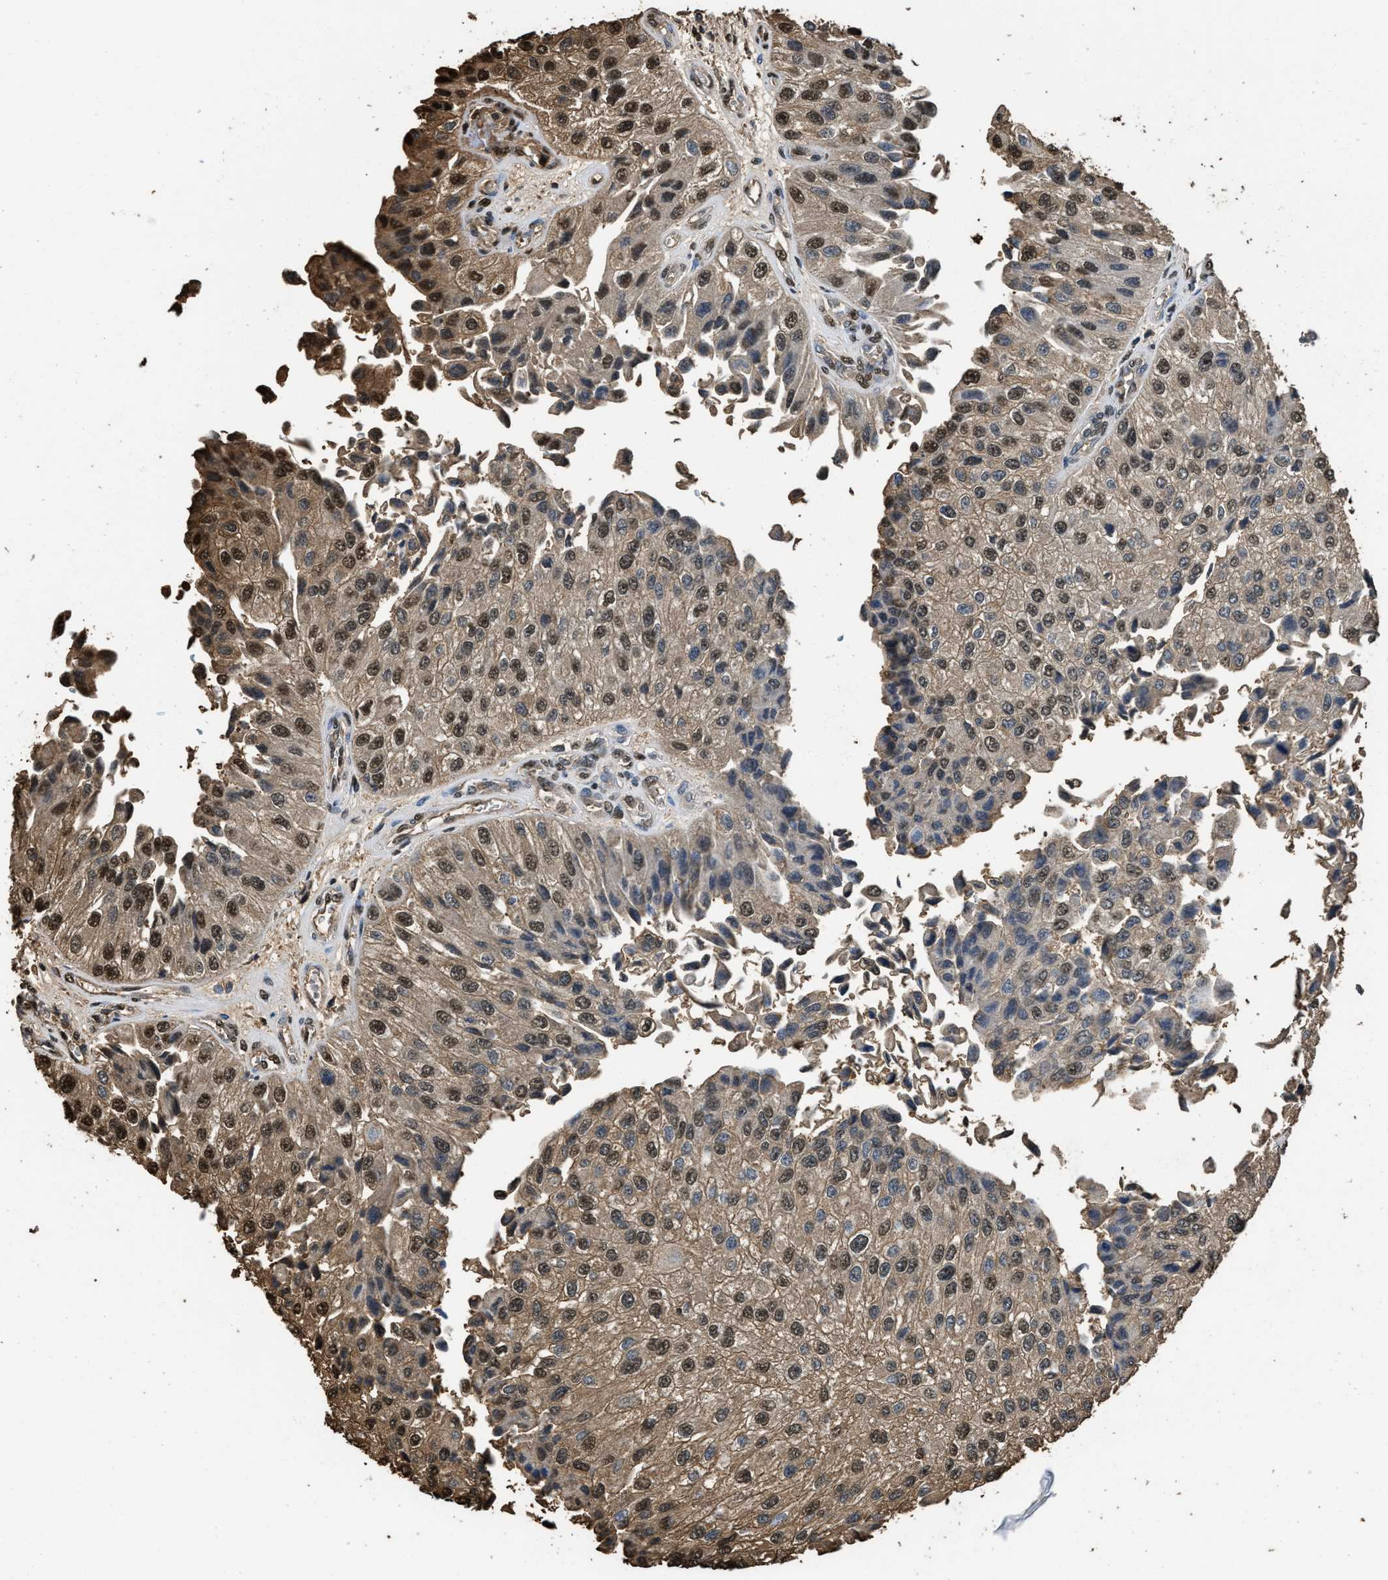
{"staining": {"intensity": "strong", "quantity": ">75%", "location": "cytoplasmic/membranous,nuclear"}, "tissue": "urothelial cancer", "cell_type": "Tumor cells", "image_type": "cancer", "snomed": [{"axis": "morphology", "description": "Urothelial carcinoma, High grade"}, {"axis": "topography", "description": "Kidney"}, {"axis": "topography", "description": "Urinary bladder"}], "caption": "Immunohistochemical staining of urothelial cancer exhibits strong cytoplasmic/membranous and nuclear protein positivity in approximately >75% of tumor cells.", "gene": "GAPDH", "patient": {"sex": "male", "age": 77}}